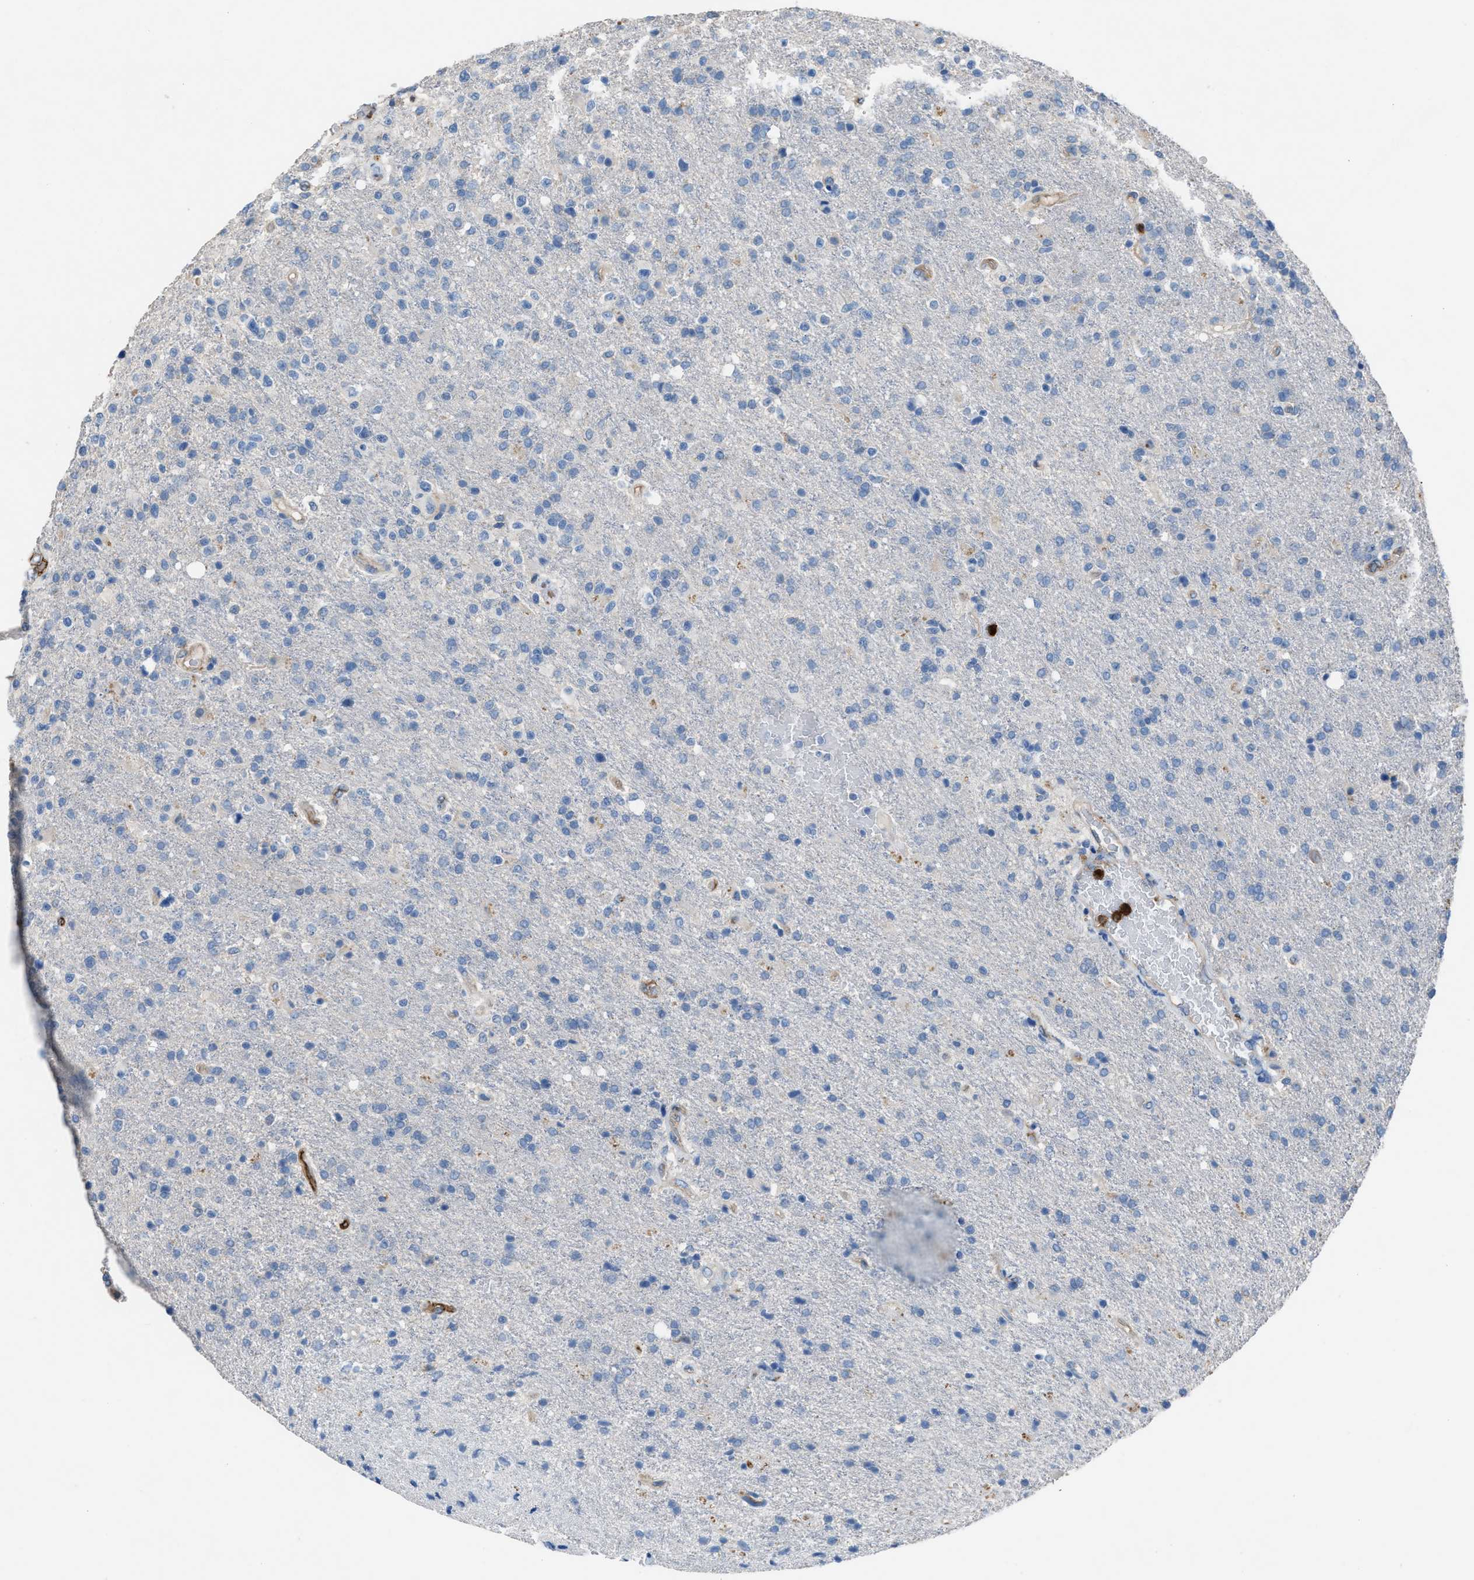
{"staining": {"intensity": "negative", "quantity": "none", "location": "none"}, "tissue": "glioma", "cell_type": "Tumor cells", "image_type": "cancer", "snomed": [{"axis": "morphology", "description": "Glioma, malignant, High grade"}, {"axis": "topography", "description": "Brain"}], "caption": "An IHC image of glioma is shown. There is no staining in tumor cells of glioma.", "gene": "DYSF", "patient": {"sex": "male", "age": 72}}